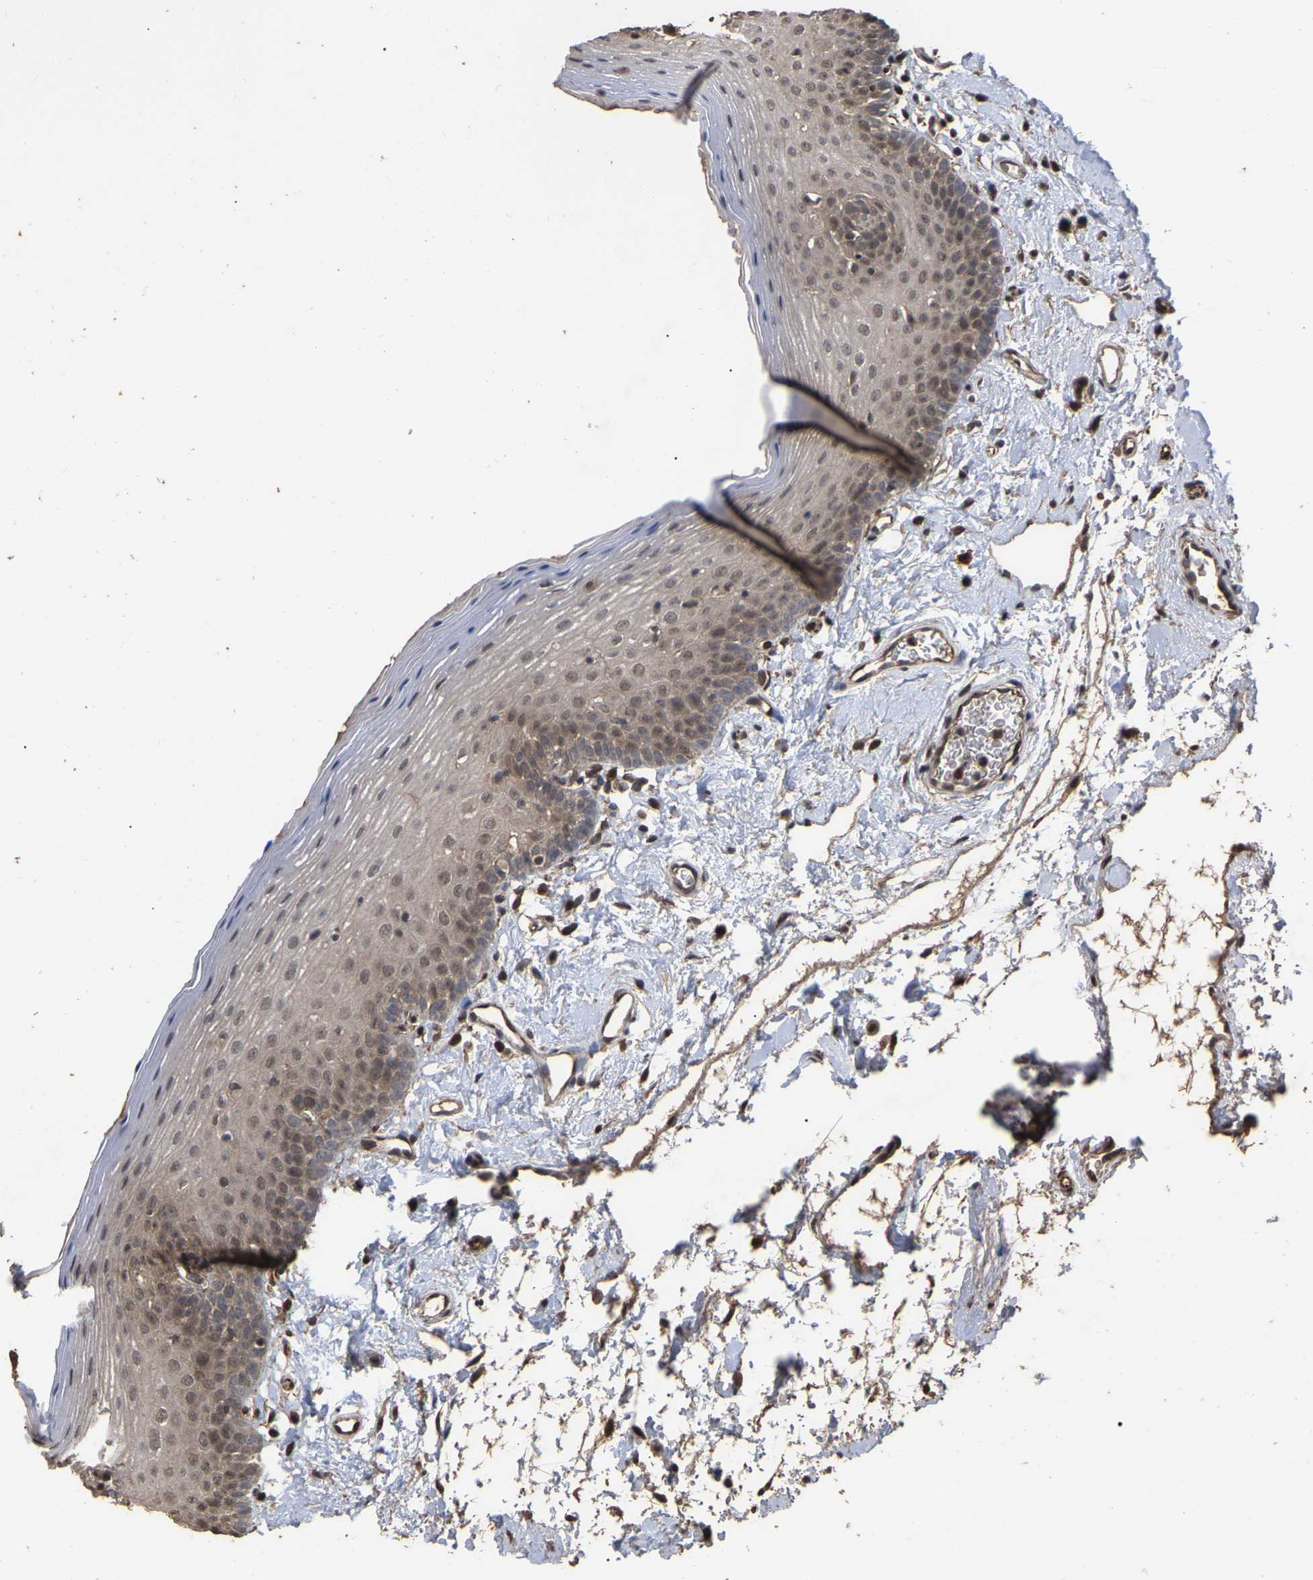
{"staining": {"intensity": "moderate", "quantity": ">75%", "location": "cytoplasmic/membranous,nuclear"}, "tissue": "oral mucosa", "cell_type": "Squamous epithelial cells", "image_type": "normal", "snomed": [{"axis": "morphology", "description": "Normal tissue, NOS"}, {"axis": "topography", "description": "Oral tissue"}], "caption": "Brown immunohistochemical staining in normal oral mucosa reveals moderate cytoplasmic/membranous,nuclear staining in about >75% of squamous epithelial cells. Nuclei are stained in blue.", "gene": "FAM161B", "patient": {"sex": "male", "age": 66}}